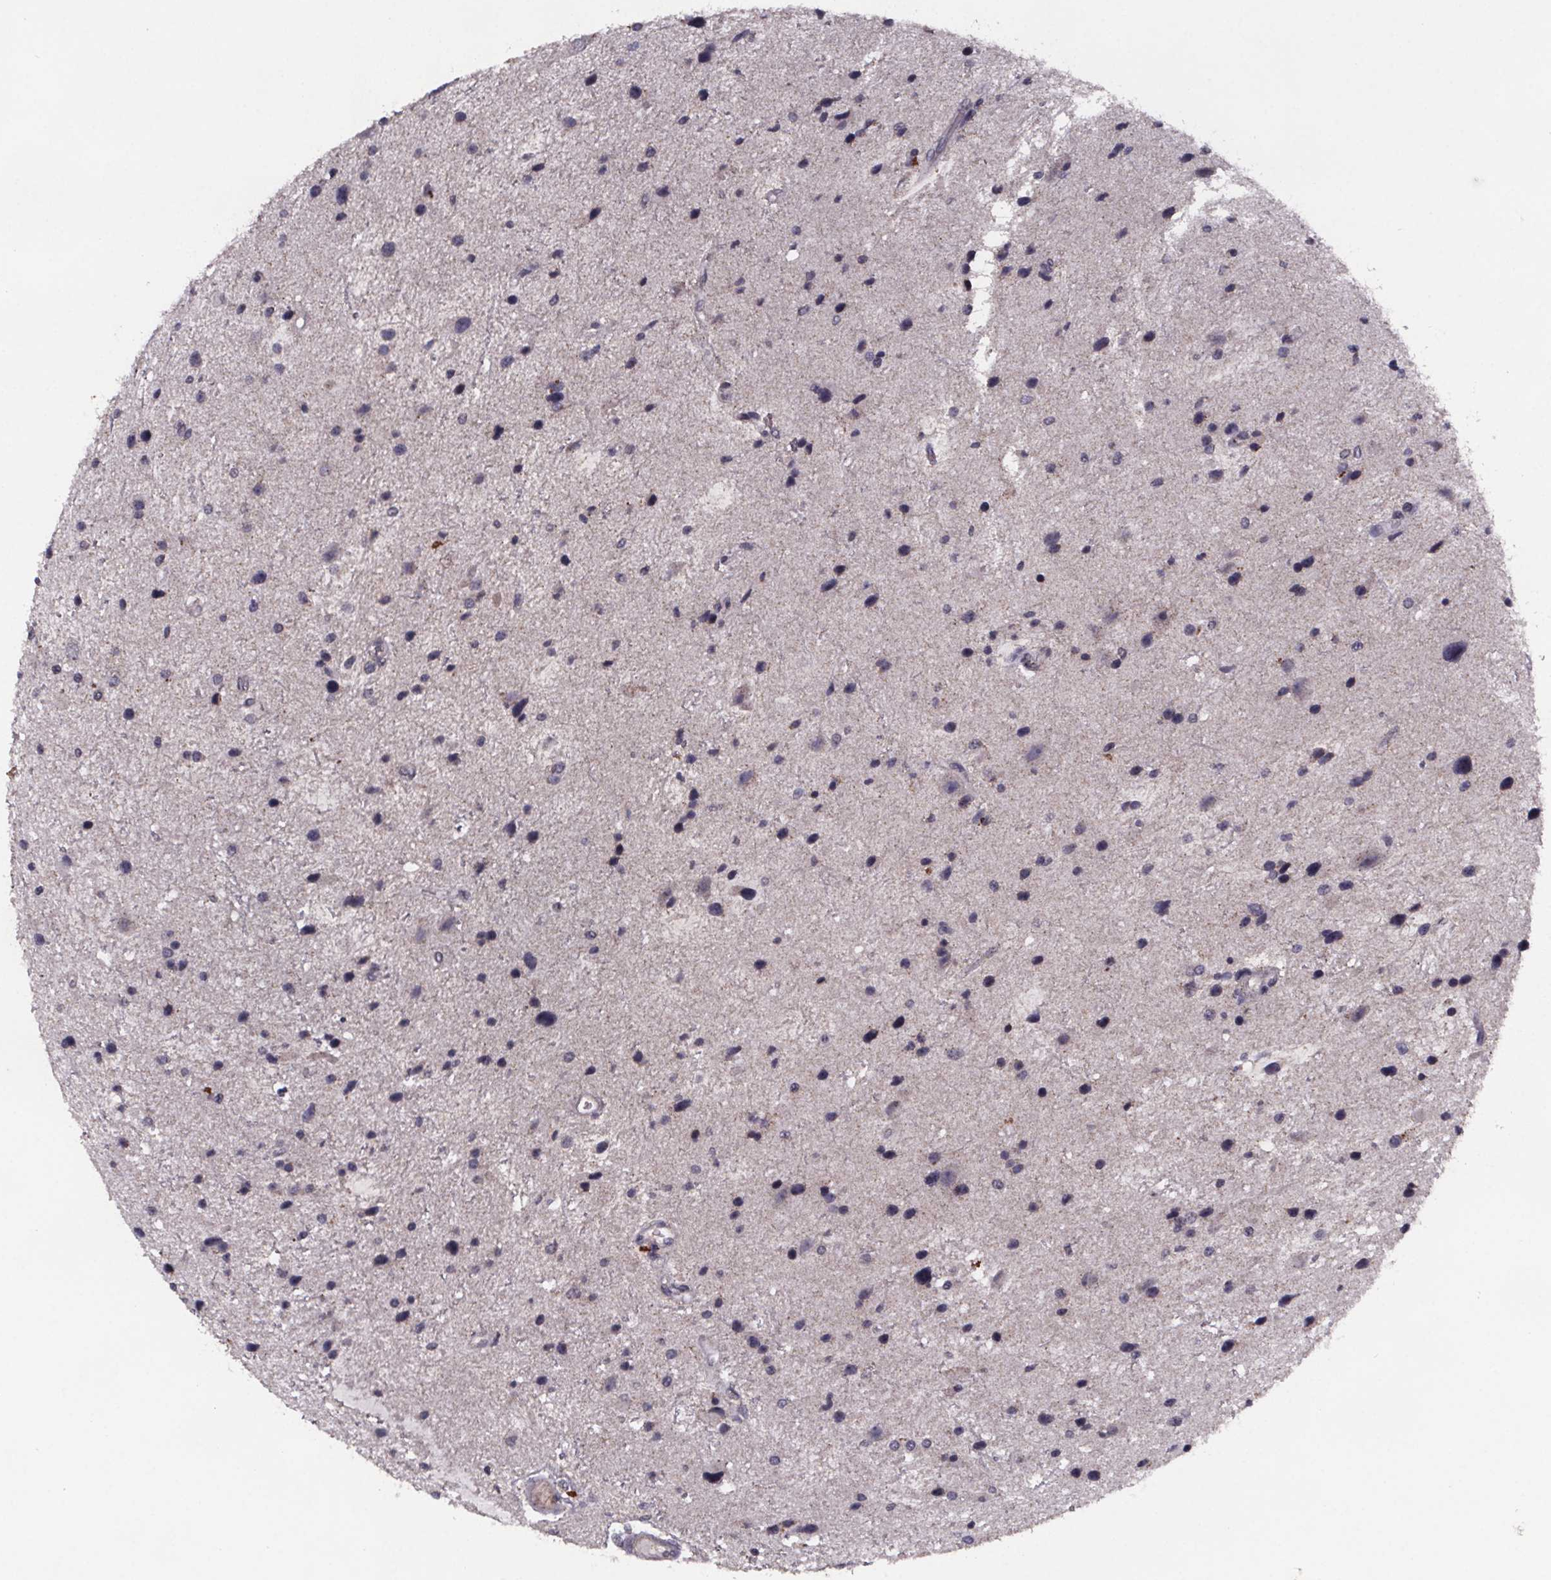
{"staining": {"intensity": "negative", "quantity": "none", "location": "none"}, "tissue": "glioma", "cell_type": "Tumor cells", "image_type": "cancer", "snomed": [{"axis": "morphology", "description": "Glioma, malignant, Low grade"}, {"axis": "topography", "description": "Brain"}], "caption": "Protein analysis of low-grade glioma (malignant) displays no significant expression in tumor cells. (DAB (3,3'-diaminobenzidine) immunohistochemistry visualized using brightfield microscopy, high magnification).", "gene": "PALLD", "patient": {"sex": "female", "age": 32}}